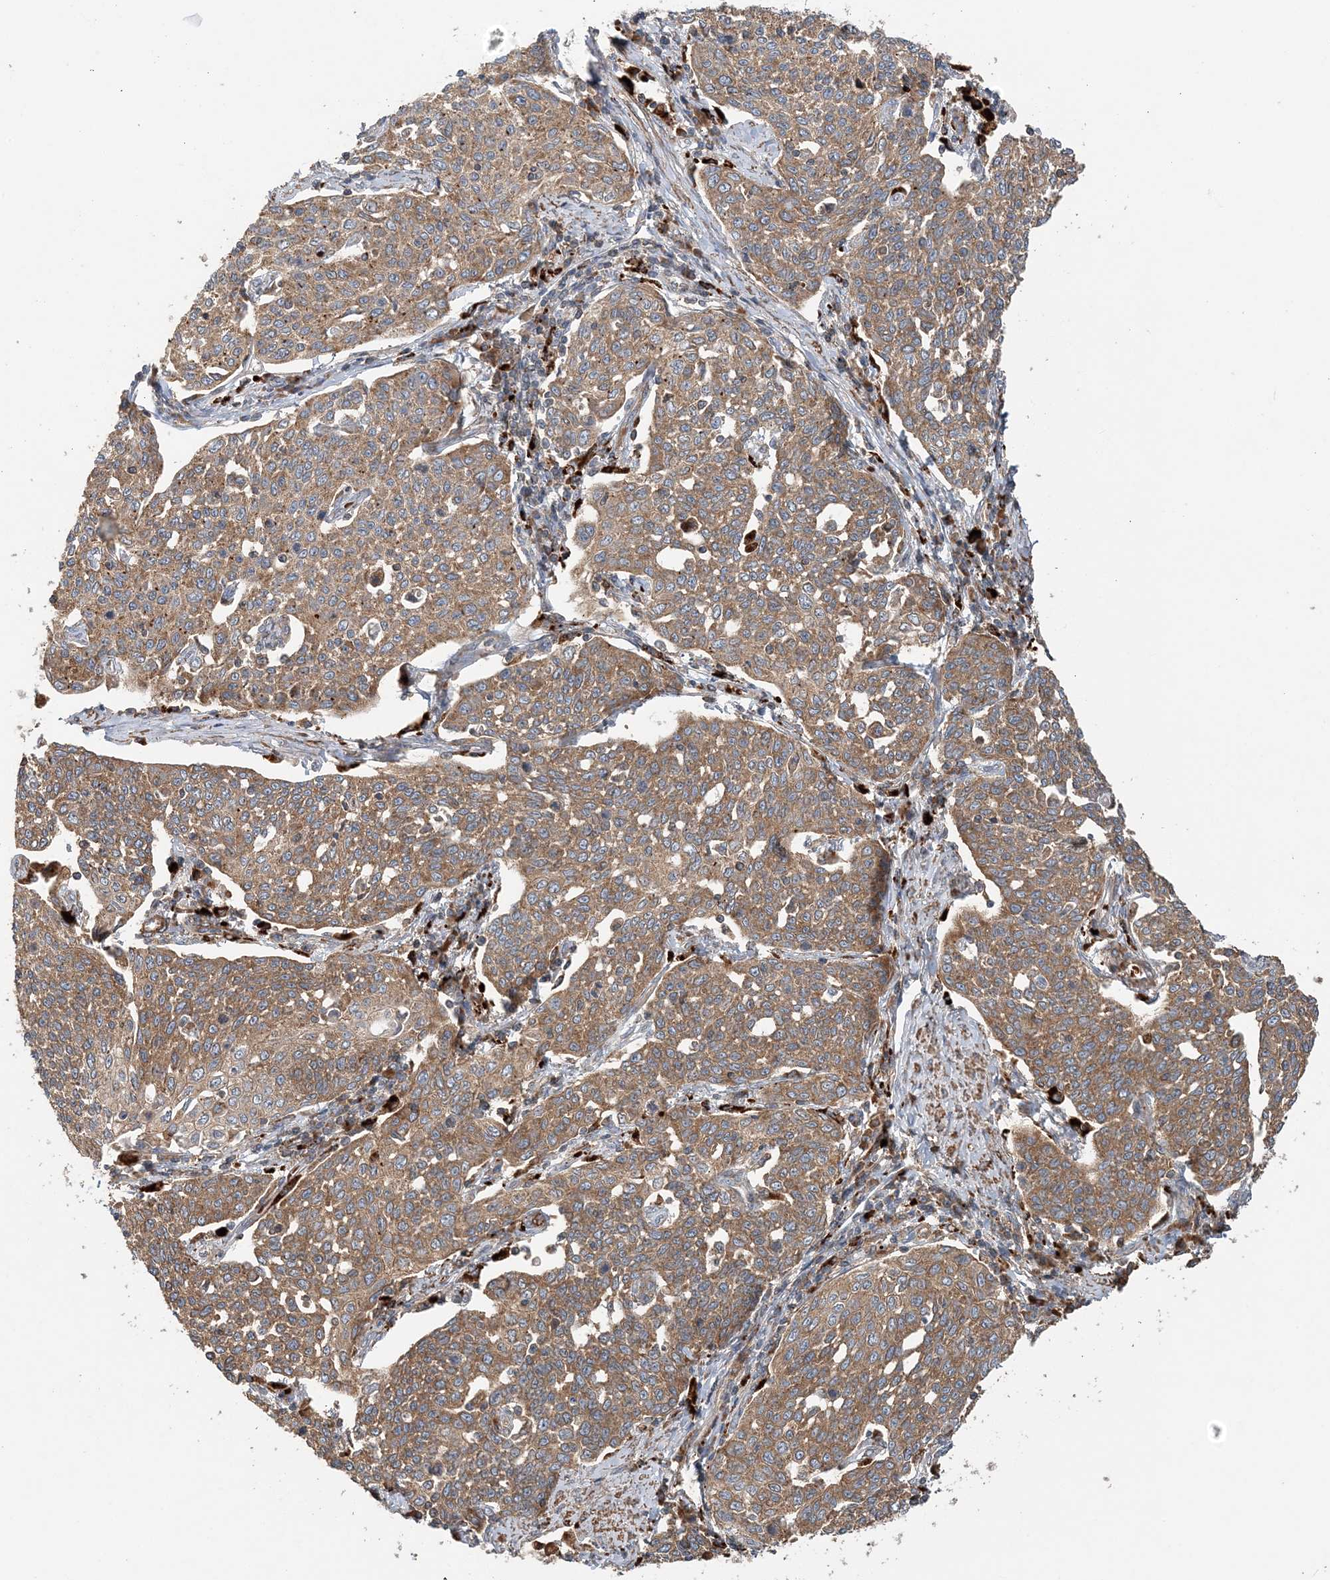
{"staining": {"intensity": "moderate", "quantity": ">75%", "location": "cytoplasmic/membranous"}, "tissue": "cervical cancer", "cell_type": "Tumor cells", "image_type": "cancer", "snomed": [{"axis": "morphology", "description": "Squamous cell carcinoma, NOS"}, {"axis": "topography", "description": "Cervix"}], "caption": "This micrograph shows immunohistochemistry staining of squamous cell carcinoma (cervical), with medium moderate cytoplasmic/membranous expression in approximately >75% of tumor cells.", "gene": "TTI1", "patient": {"sex": "female", "age": 34}}